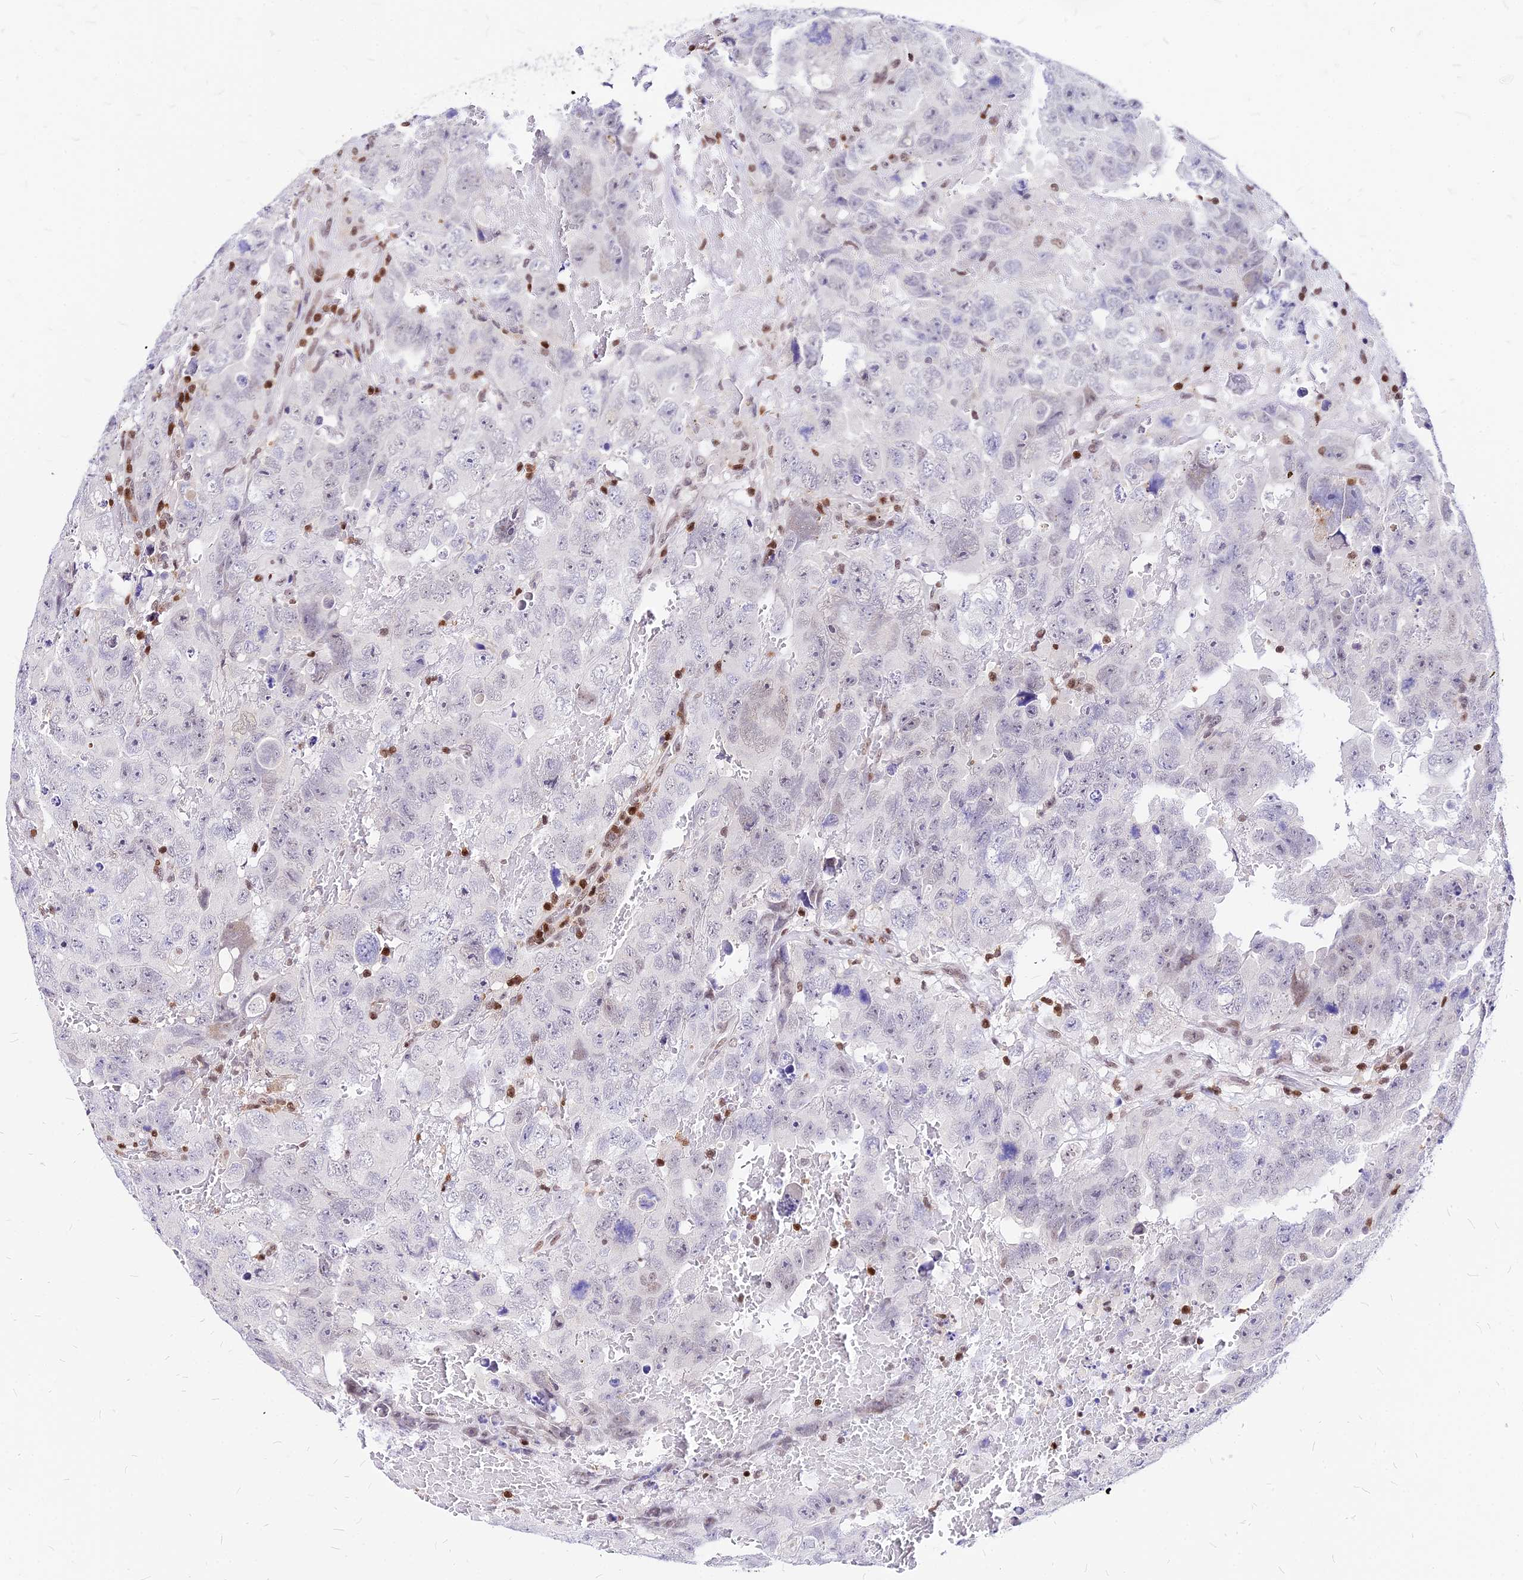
{"staining": {"intensity": "negative", "quantity": "none", "location": "none"}, "tissue": "testis cancer", "cell_type": "Tumor cells", "image_type": "cancer", "snomed": [{"axis": "morphology", "description": "Carcinoma, Embryonal, NOS"}, {"axis": "topography", "description": "Testis"}], "caption": "Tumor cells show no significant protein positivity in testis embryonal carcinoma.", "gene": "PAXX", "patient": {"sex": "male", "age": 45}}